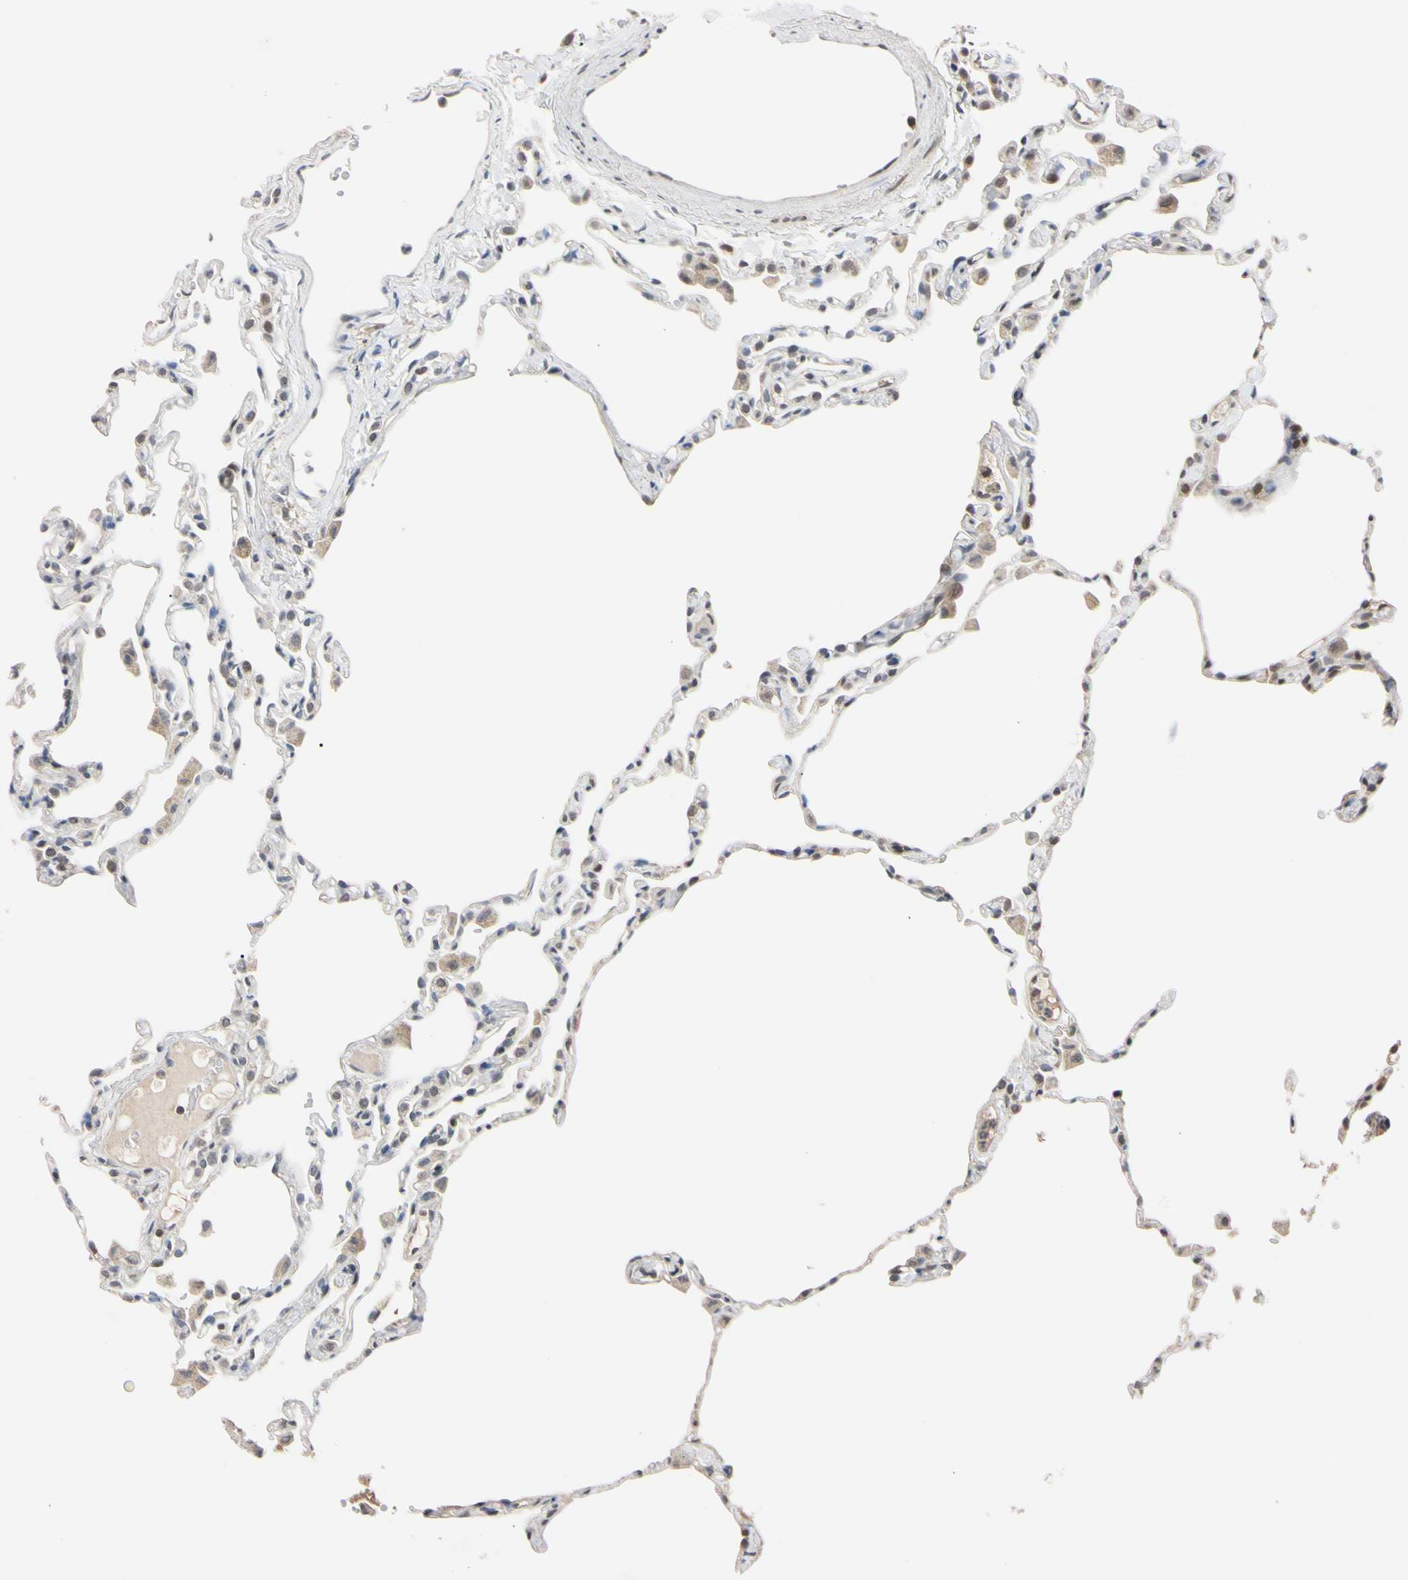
{"staining": {"intensity": "negative", "quantity": "none", "location": "none"}, "tissue": "lung", "cell_type": "Alveolar cells", "image_type": "normal", "snomed": [{"axis": "morphology", "description": "Normal tissue, NOS"}, {"axis": "topography", "description": "Lung"}], "caption": "Immunohistochemistry image of normal human lung stained for a protein (brown), which shows no positivity in alveolar cells.", "gene": "UBE2I", "patient": {"sex": "female", "age": 49}}